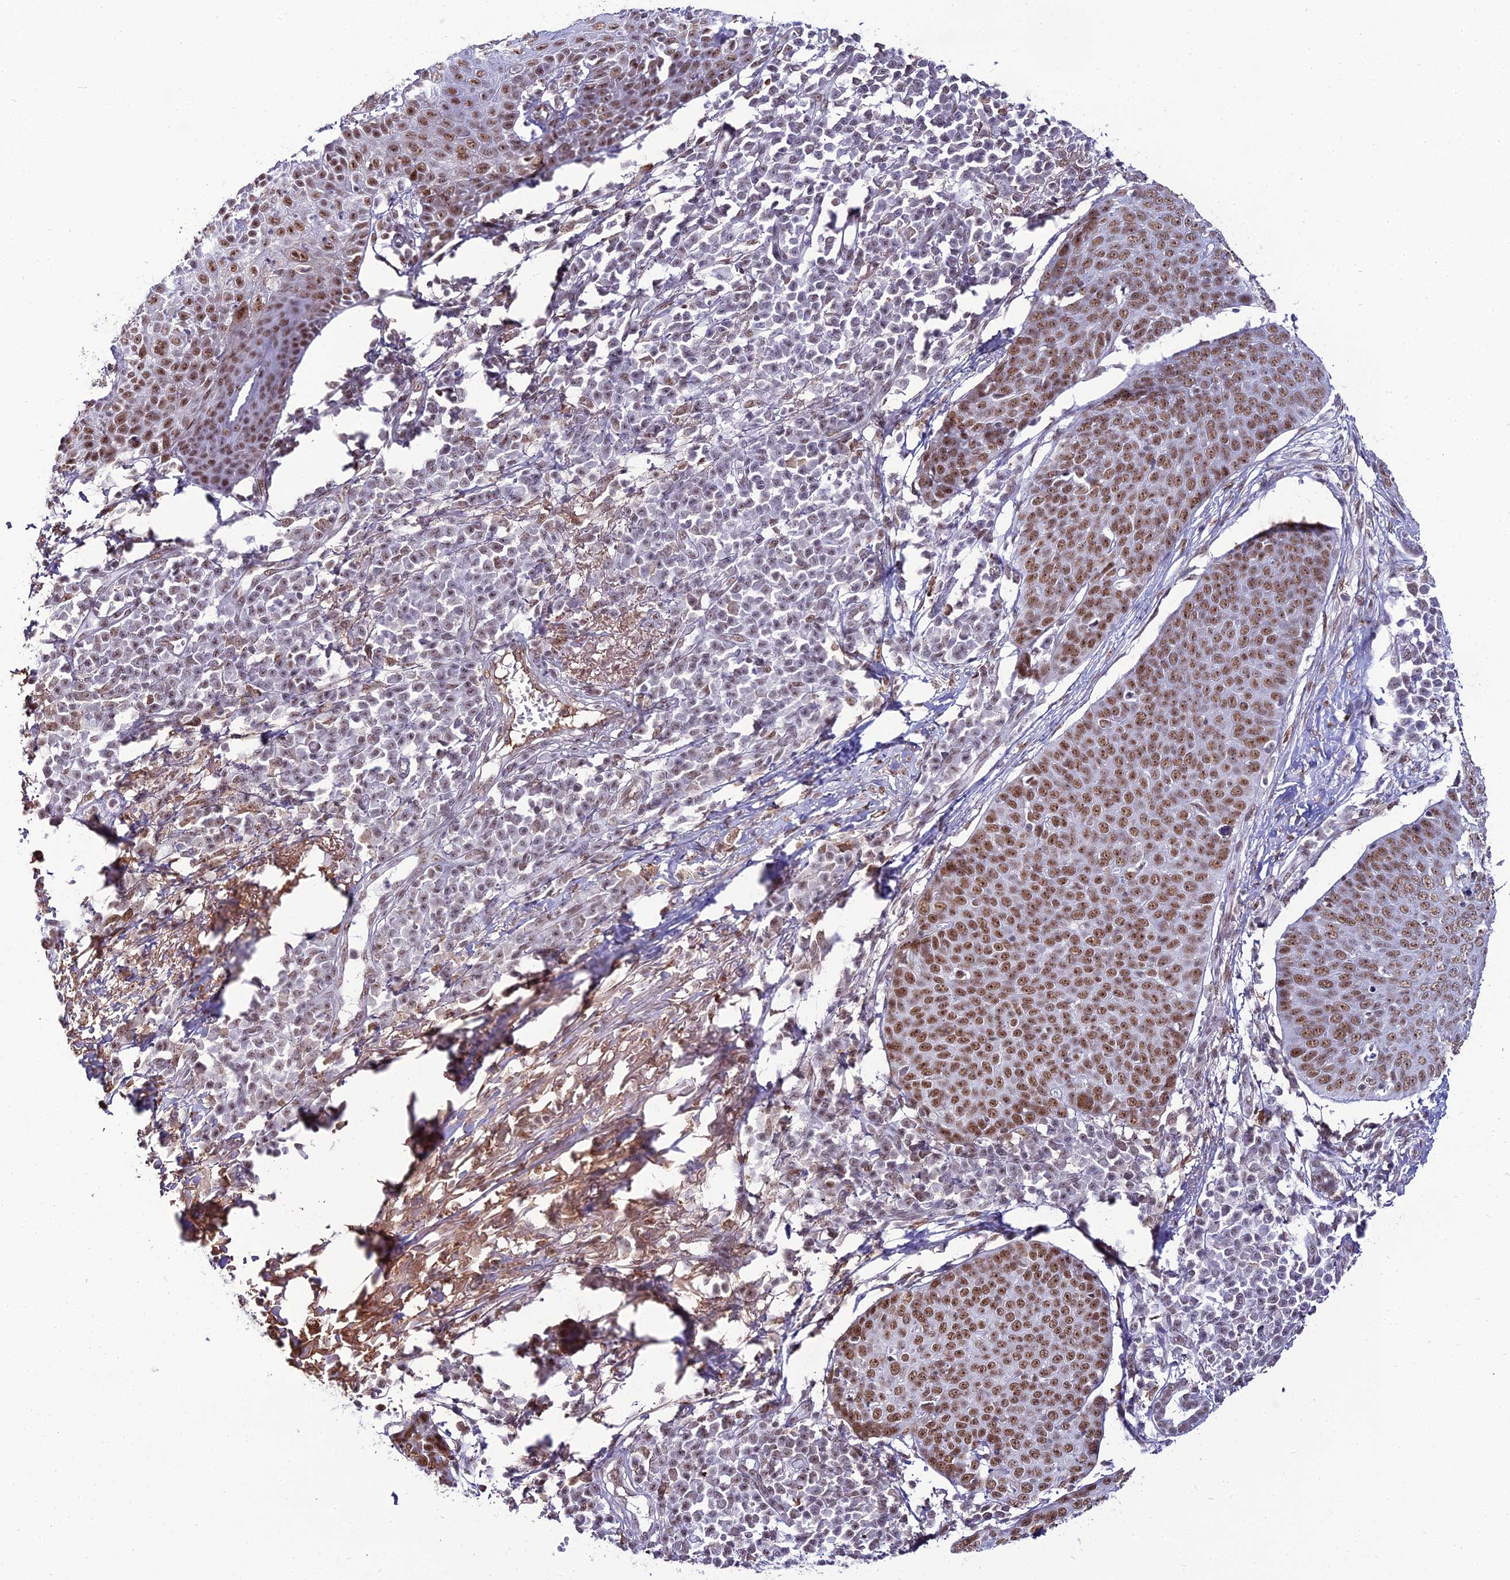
{"staining": {"intensity": "moderate", "quantity": "25%-75%", "location": "nuclear"}, "tissue": "skin cancer", "cell_type": "Tumor cells", "image_type": "cancer", "snomed": [{"axis": "morphology", "description": "Squamous cell carcinoma, NOS"}, {"axis": "topography", "description": "Skin"}], "caption": "Human skin cancer (squamous cell carcinoma) stained with a brown dye demonstrates moderate nuclear positive staining in approximately 25%-75% of tumor cells.", "gene": "RBM12", "patient": {"sex": "male", "age": 71}}